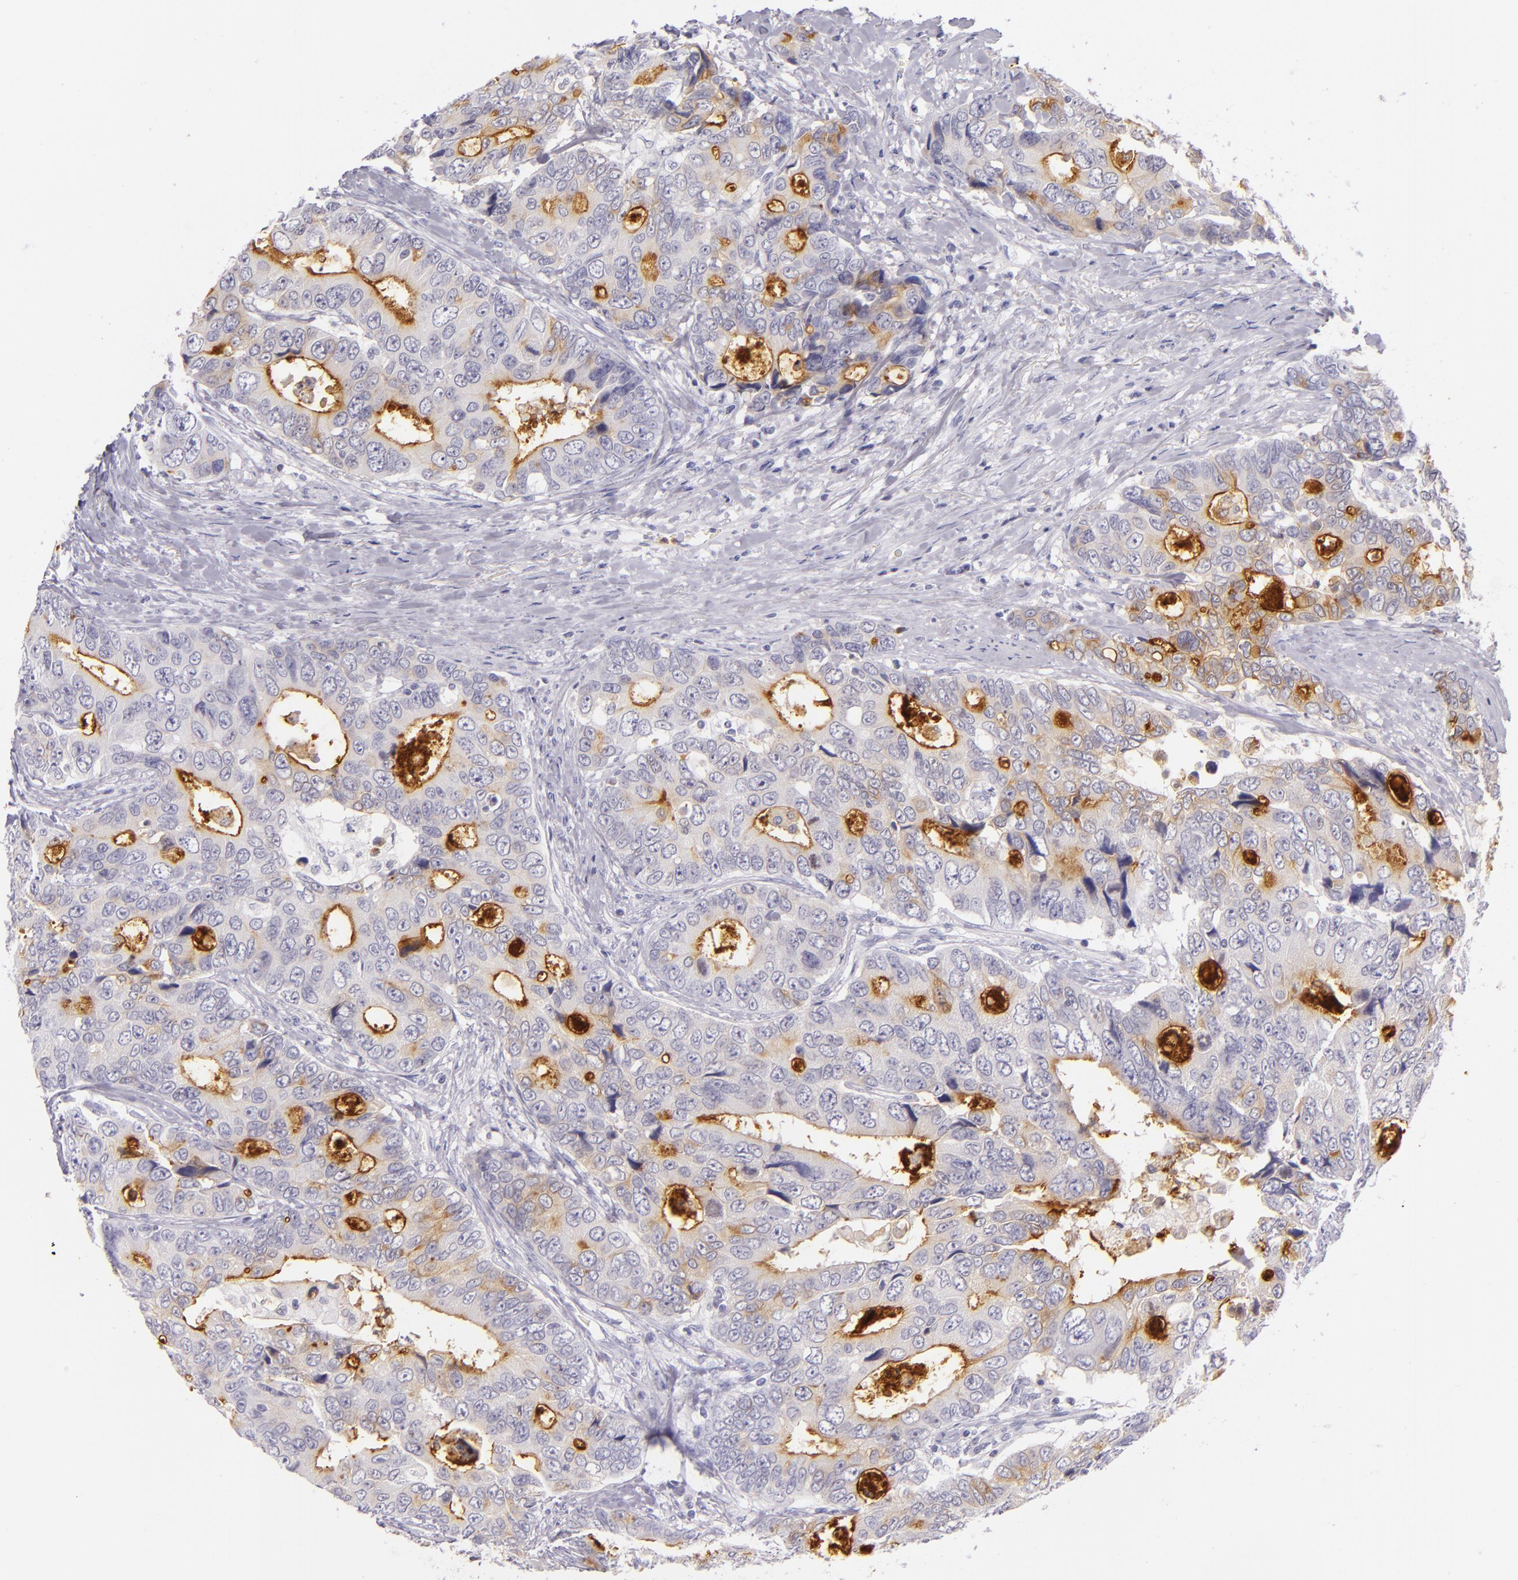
{"staining": {"intensity": "moderate", "quantity": "<25%", "location": "cytoplasmic/membranous"}, "tissue": "colorectal cancer", "cell_type": "Tumor cells", "image_type": "cancer", "snomed": [{"axis": "morphology", "description": "Adenocarcinoma, NOS"}, {"axis": "topography", "description": "Rectum"}], "caption": "Protein analysis of colorectal adenocarcinoma tissue shows moderate cytoplasmic/membranous staining in approximately <25% of tumor cells.", "gene": "CEACAM1", "patient": {"sex": "female", "age": 67}}